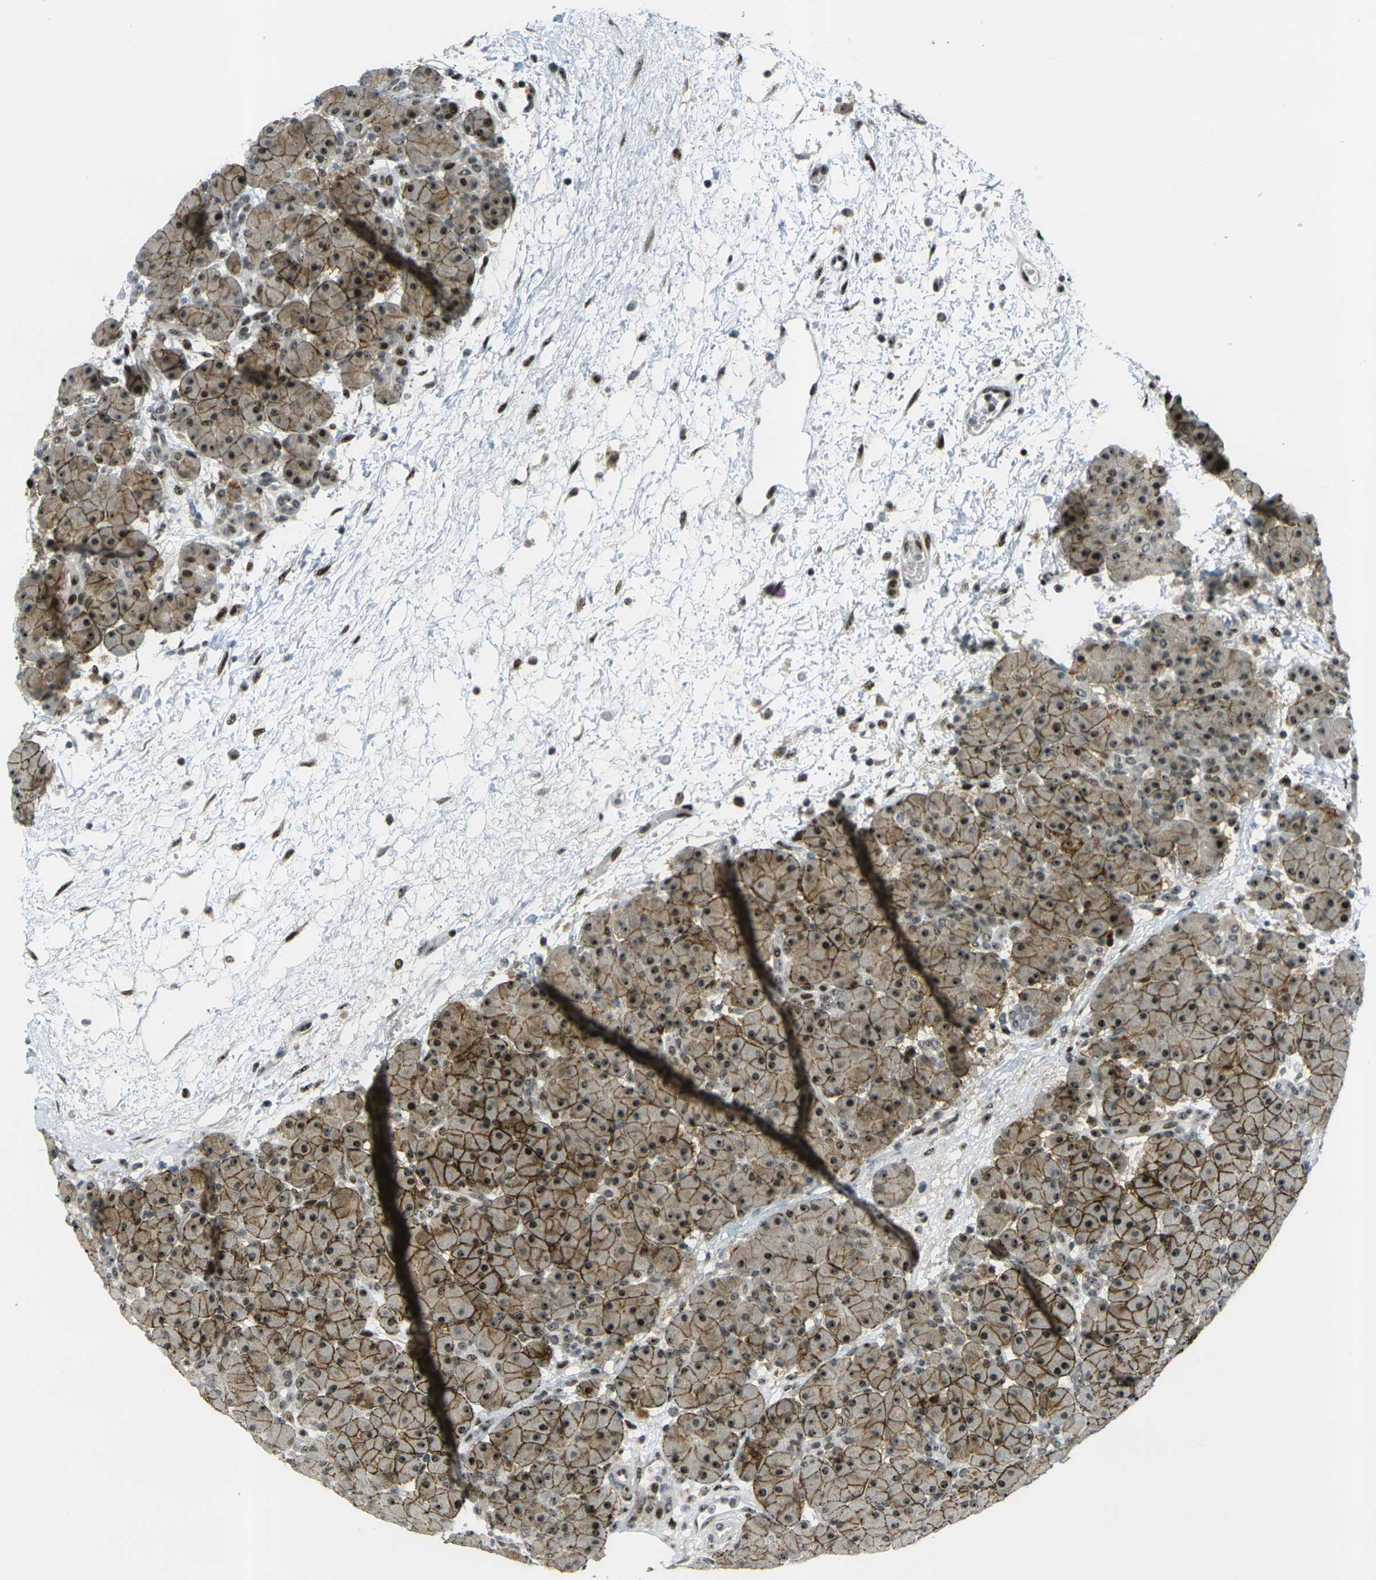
{"staining": {"intensity": "strong", "quantity": ">75%", "location": "cytoplasmic/membranous,nuclear"}, "tissue": "pancreas", "cell_type": "Exocrine glandular cells", "image_type": "normal", "snomed": [{"axis": "morphology", "description": "Normal tissue, NOS"}, {"axis": "topography", "description": "Pancreas"}], "caption": "Immunohistochemical staining of unremarkable human pancreas reveals strong cytoplasmic/membranous,nuclear protein positivity in about >75% of exocrine glandular cells. The staining was performed using DAB, with brown indicating positive protein expression. Nuclei are stained blue with hematoxylin.", "gene": "UBE2C", "patient": {"sex": "male", "age": 66}}